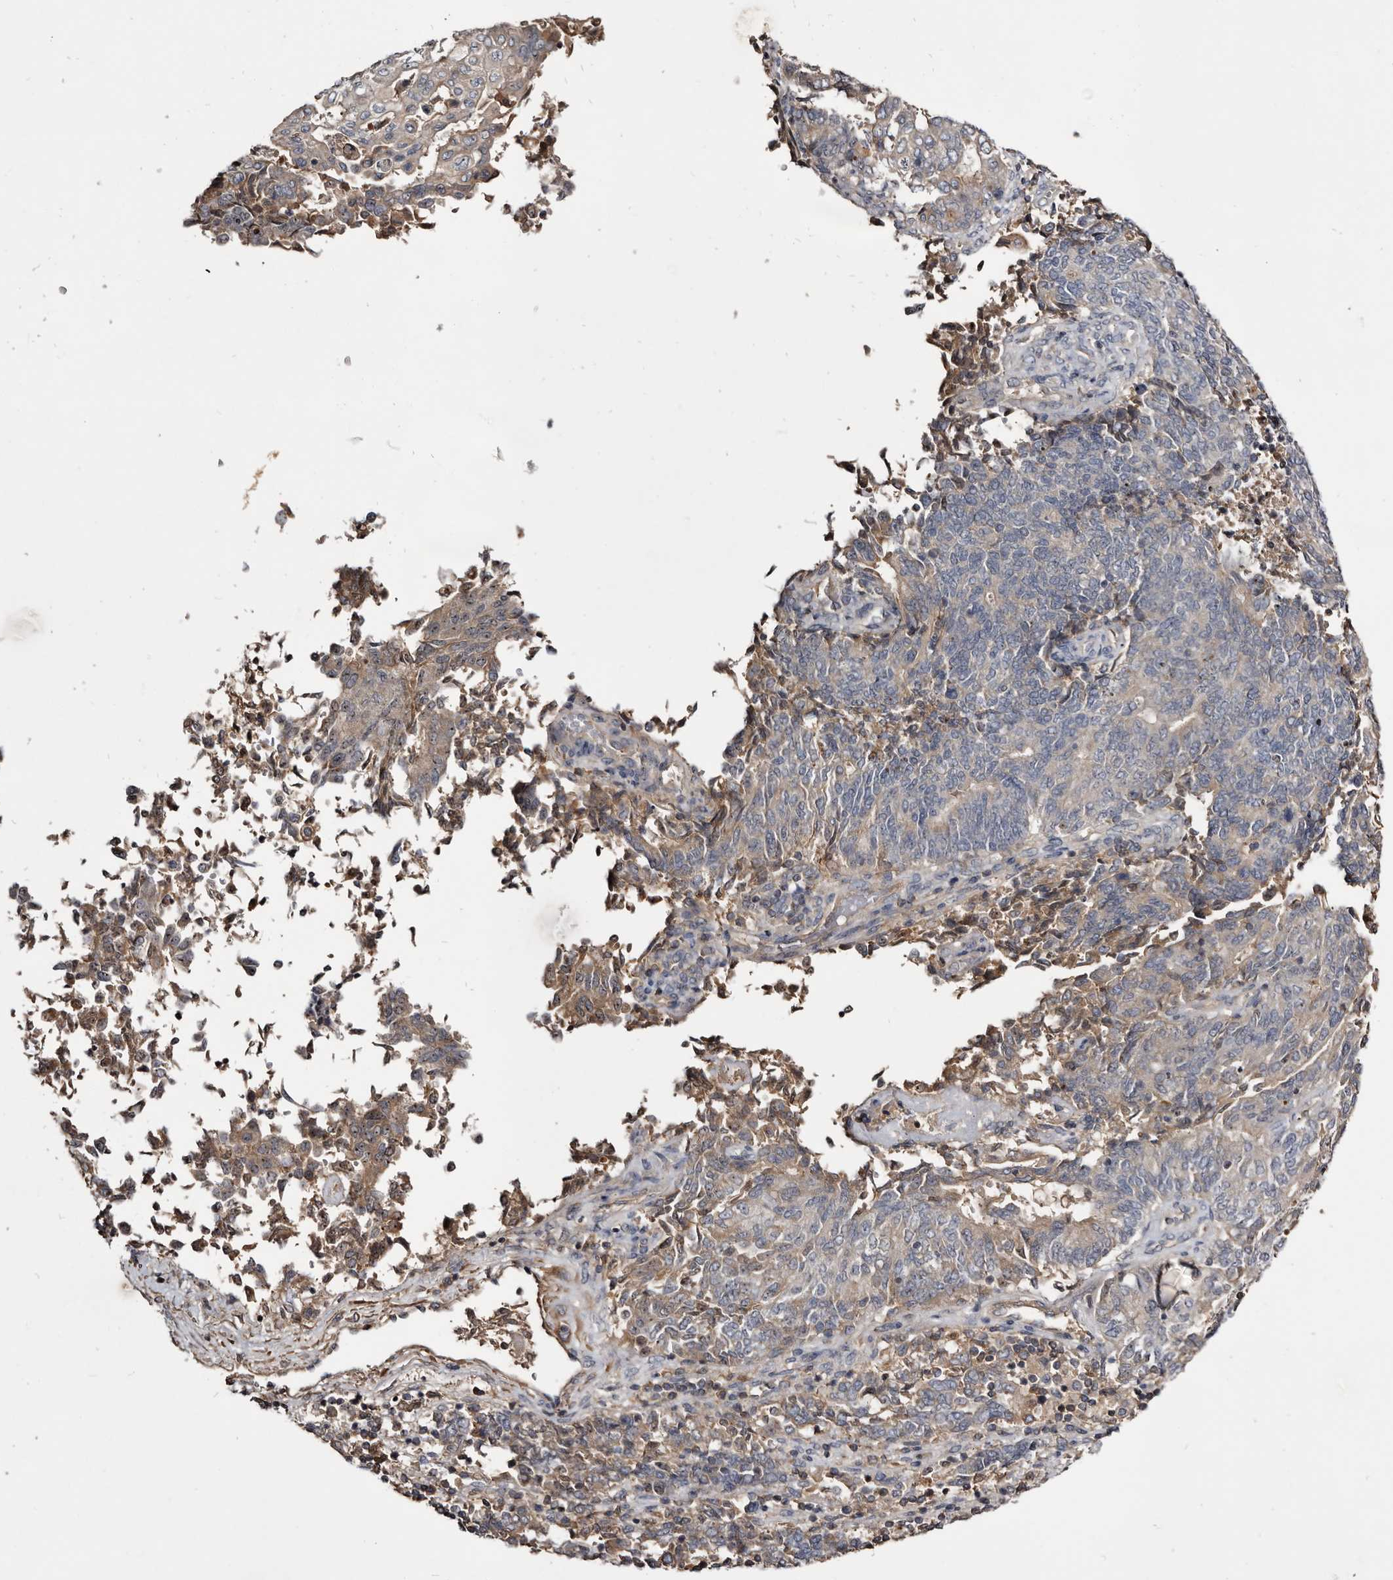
{"staining": {"intensity": "weak", "quantity": "<25%", "location": "cytoplasmic/membranous,nuclear"}, "tissue": "endometrial cancer", "cell_type": "Tumor cells", "image_type": "cancer", "snomed": [{"axis": "morphology", "description": "Adenocarcinoma, NOS"}, {"axis": "topography", "description": "Endometrium"}], "caption": "There is no significant staining in tumor cells of endometrial adenocarcinoma.", "gene": "TTC39A", "patient": {"sex": "female", "age": 80}}